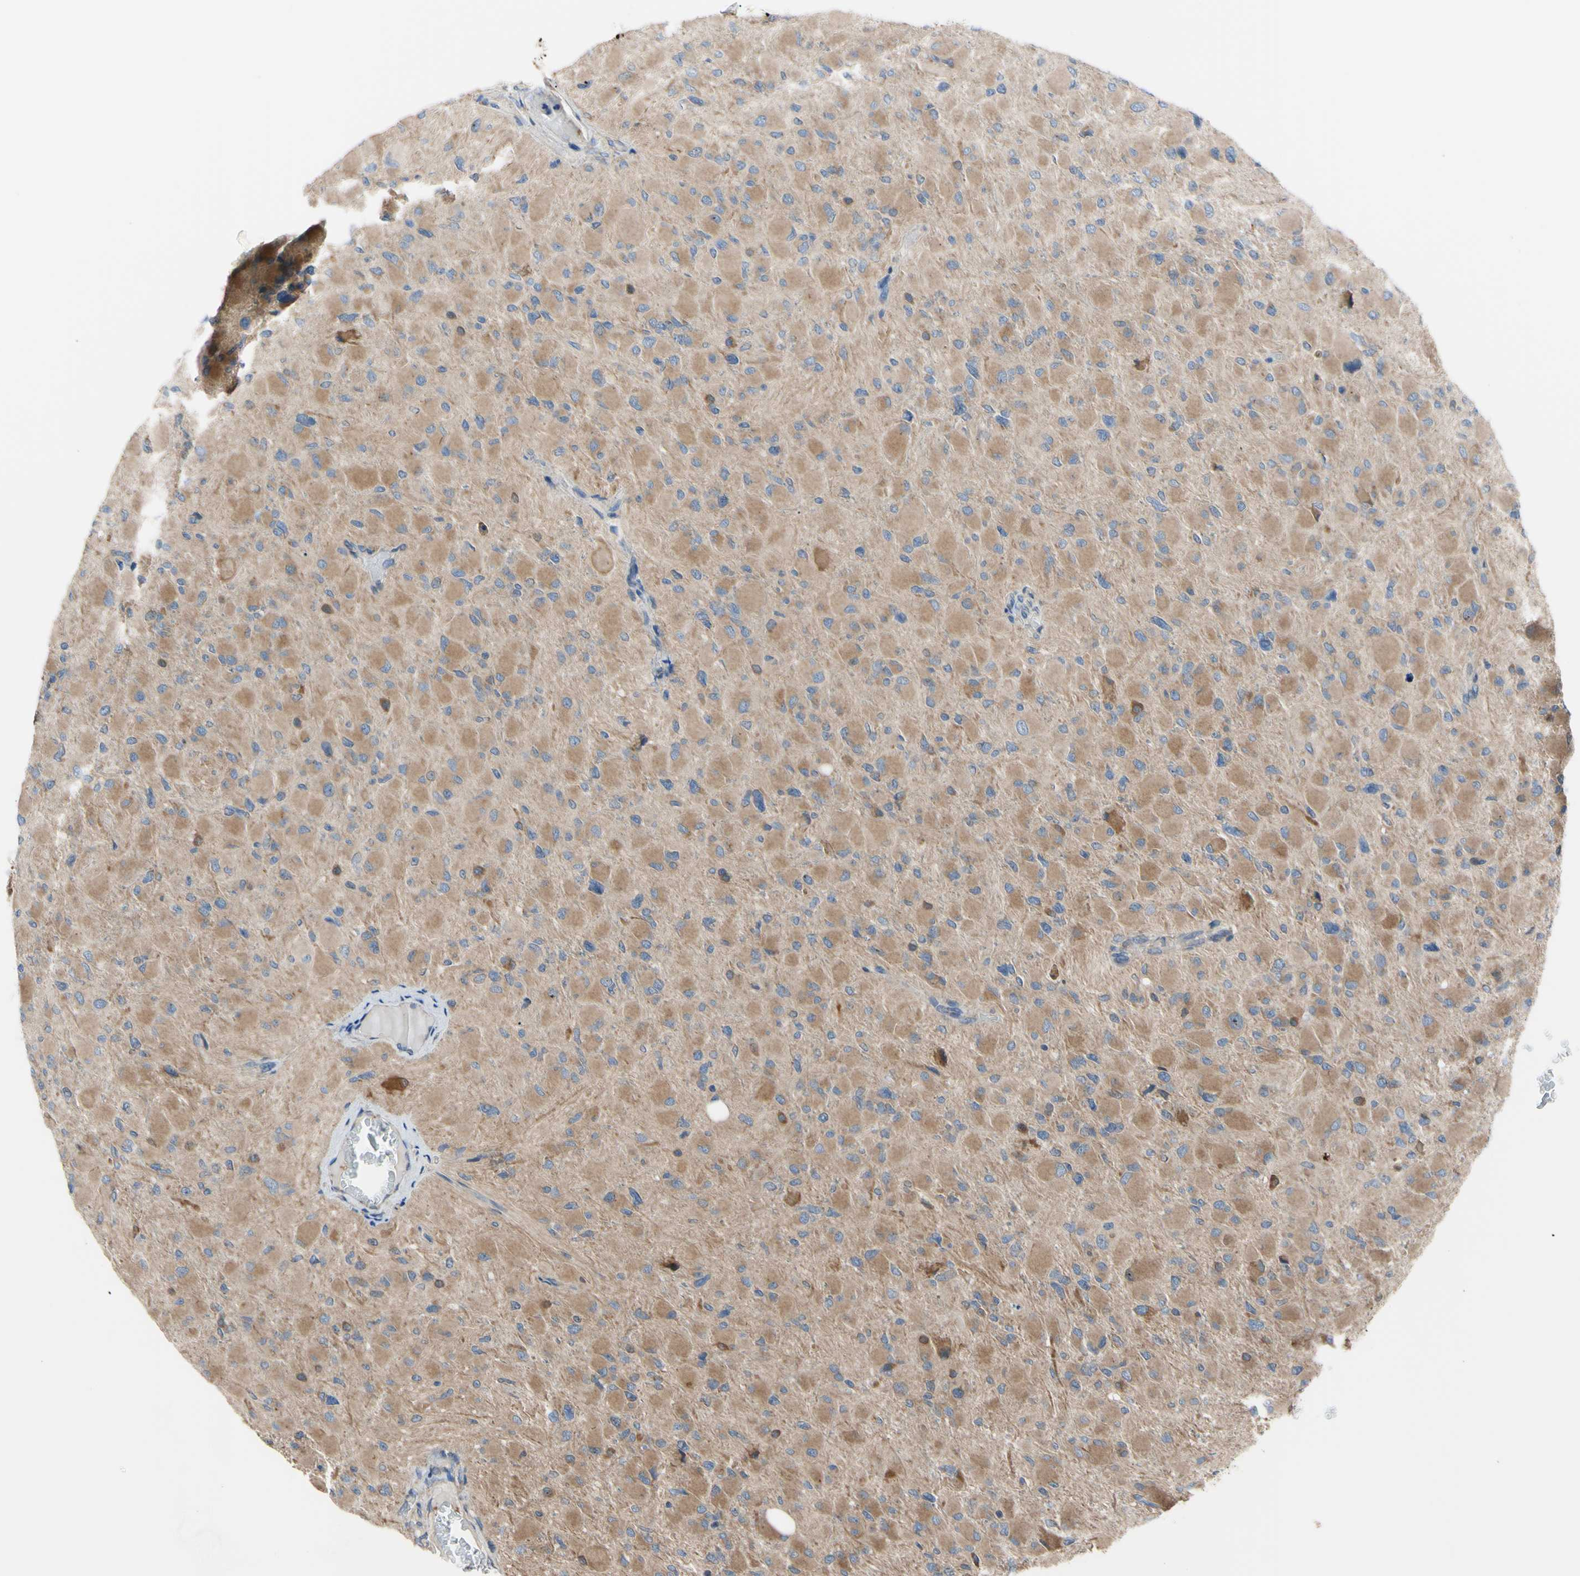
{"staining": {"intensity": "moderate", "quantity": ">75%", "location": "cytoplasmic/membranous"}, "tissue": "glioma", "cell_type": "Tumor cells", "image_type": "cancer", "snomed": [{"axis": "morphology", "description": "Glioma, malignant, High grade"}, {"axis": "topography", "description": "Cerebral cortex"}], "caption": "Immunohistochemistry (IHC) (DAB) staining of malignant glioma (high-grade) exhibits moderate cytoplasmic/membranous protein positivity in about >75% of tumor cells. The protein of interest is stained brown, and the nuclei are stained in blue (DAB IHC with brightfield microscopy, high magnification).", "gene": "BMF", "patient": {"sex": "female", "age": 36}}